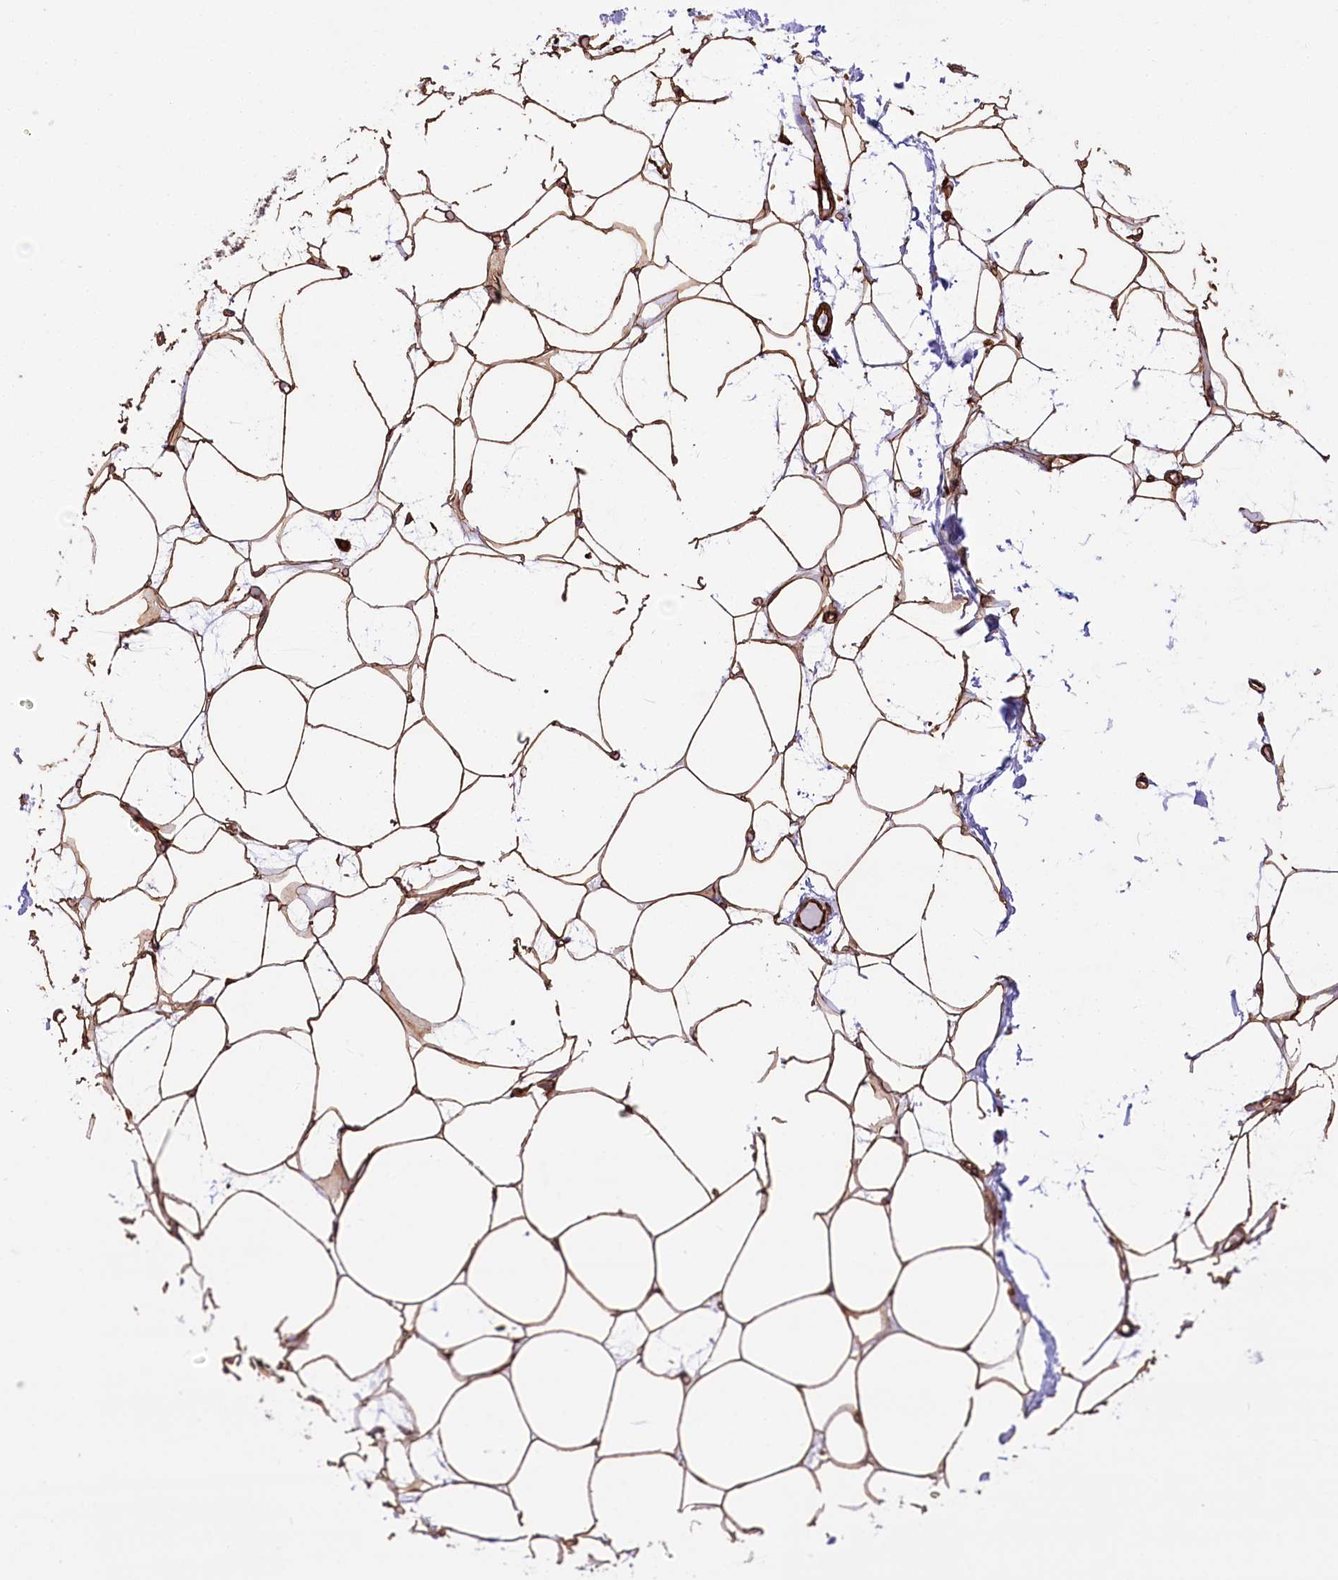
{"staining": {"intensity": "moderate", "quantity": ">75%", "location": "cytoplasmic/membranous"}, "tissue": "adipose tissue", "cell_type": "Adipocytes", "image_type": "normal", "snomed": [{"axis": "morphology", "description": "Normal tissue, NOS"}, {"axis": "topography", "description": "Breast"}], "caption": "Benign adipose tissue shows moderate cytoplasmic/membranous expression in about >75% of adipocytes, visualized by immunohistochemistry. (IHC, brightfield microscopy, high magnification).", "gene": "TTC1", "patient": {"sex": "female", "age": 23}}